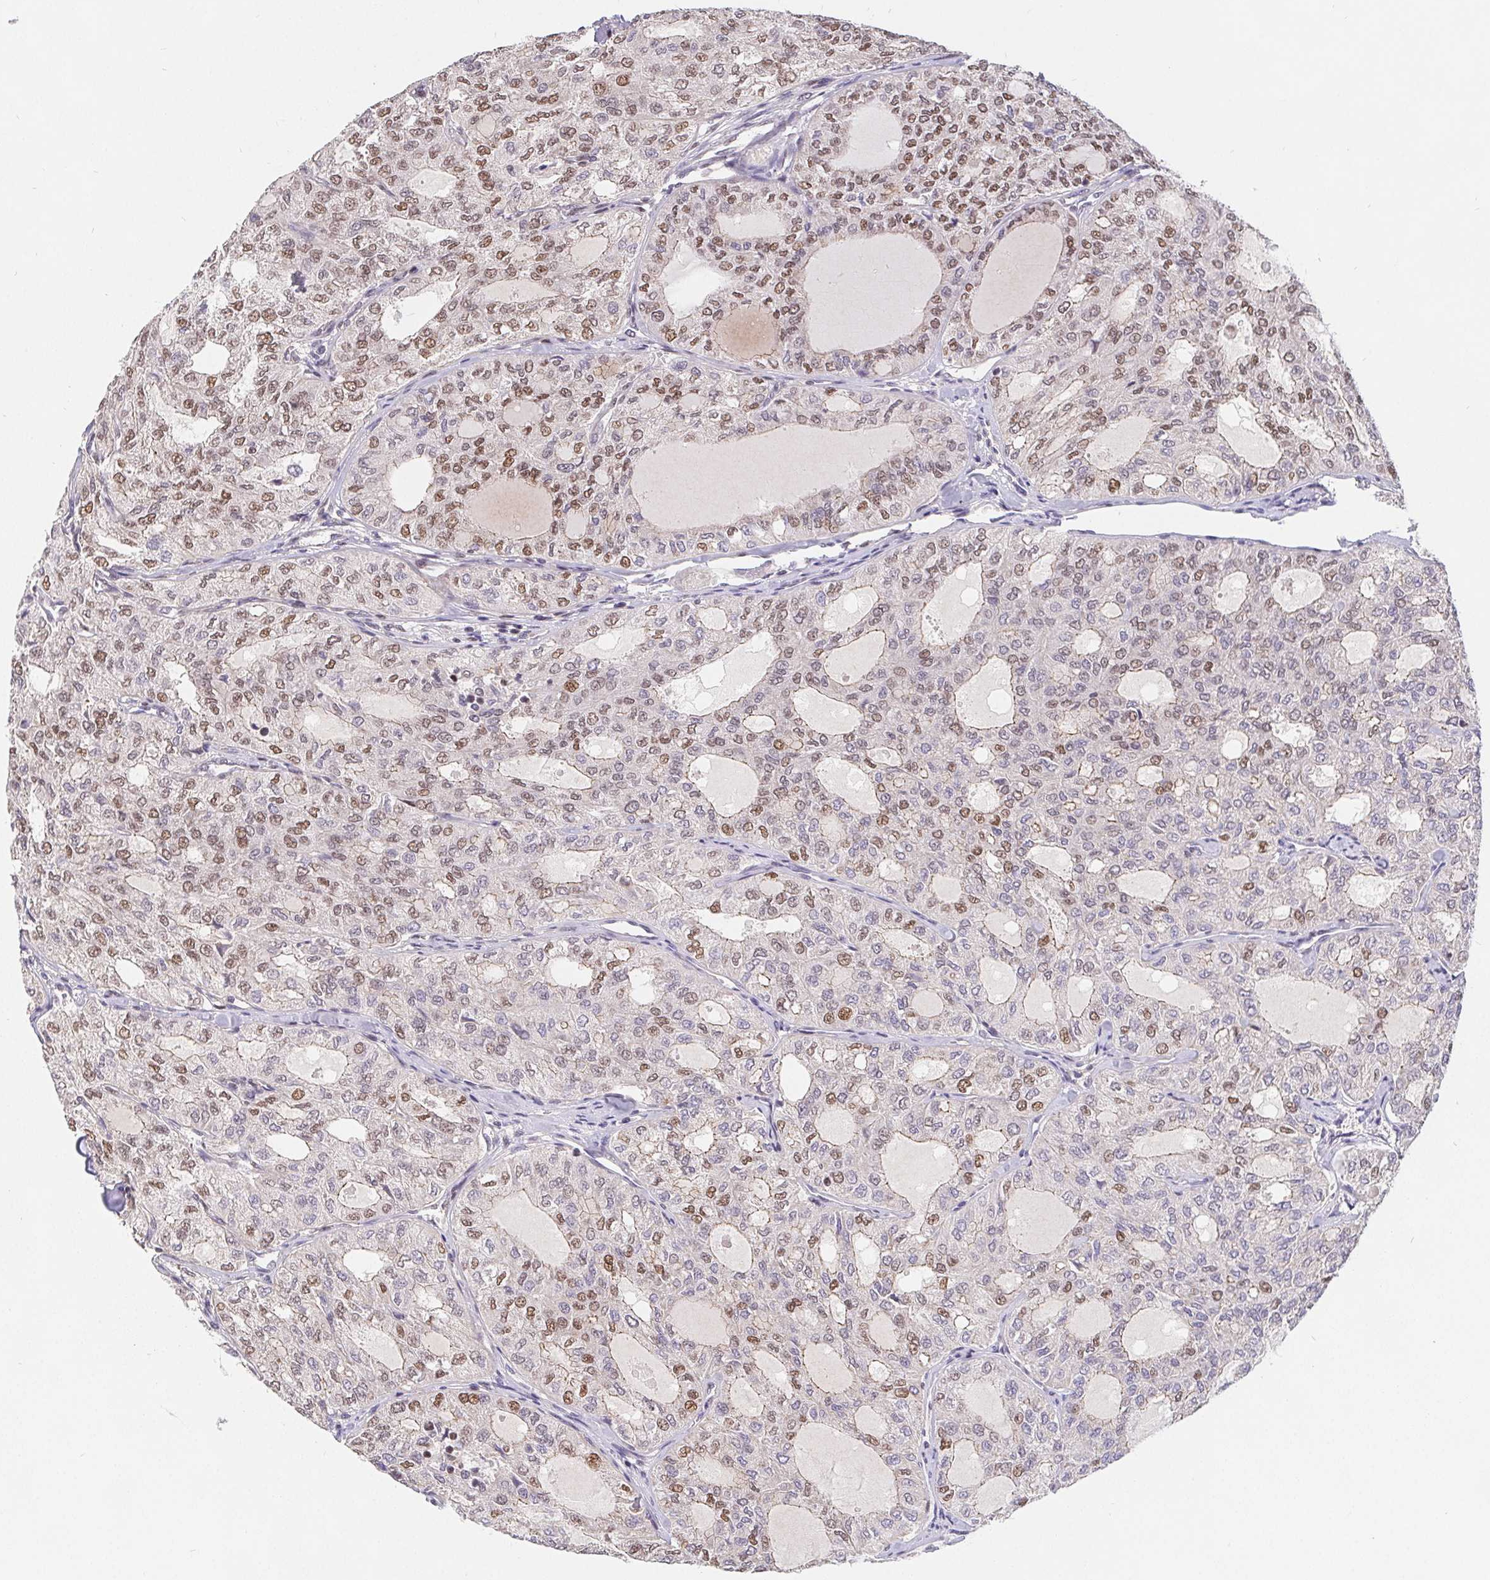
{"staining": {"intensity": "moderate", "quantity": "25%-75%", "location": "nuclear"}, "tissue": "thyroid cancer", "cell_type": "Tumor cells", "image_type": "cancer", "snomed": [{"axis": "morphology", "description": "Follicular adenoma carcinoma, NOS"}, {"axis": "topography", "description": "Thyroid gland"}], "caption": "Approximately 25%-75% of tumor cells in thyroid cancer (follicular adenoma carcinoma) show moderate nuclear protein staining as visualized by brown immunohistochemical staining.", "gene": "POU2F1", "patient": {"sex": "male", "age": 75}}